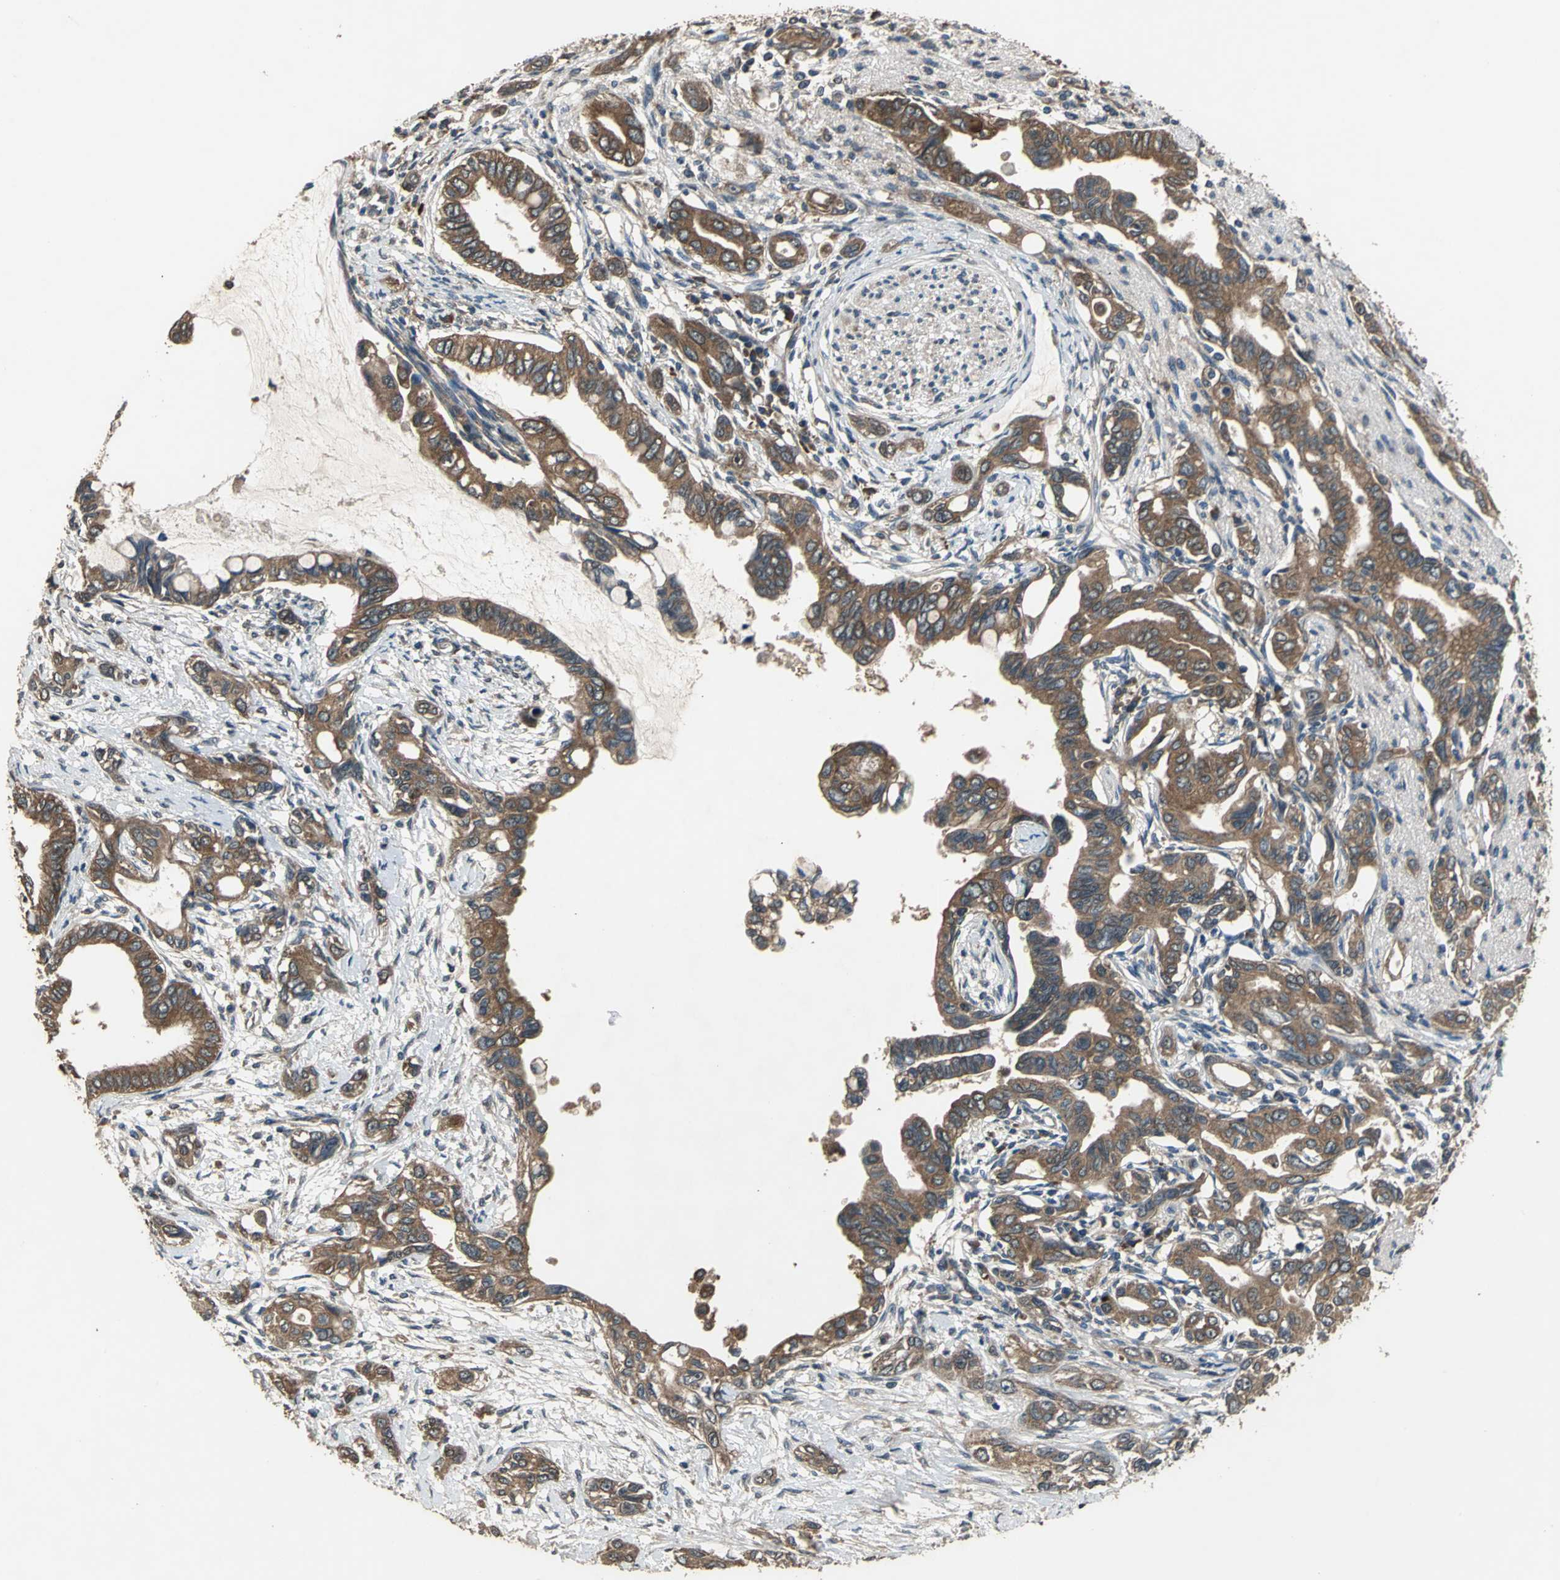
{"staining": {"intensity": "strong", "quantity": ">75%", "location": "cytoplasmic/membranous"}, "tissue": "pancreatic cancer", "cell_type": "Tumor cells", "image_type": "cancer", "snomed": [{"axis": "morphology", "description": "Adenocarcinoma, NOS"}, {"axis": "topography", "description": "Pancreas"}], "caption": "Brown immunohistochemical staining in pancreatic cancer demonstrates strong cytoplasmic/membranous positivity in about >75% of tumor cells.", "gene": "ZNF608", "patient": {"sex": "female", "age": 60}}